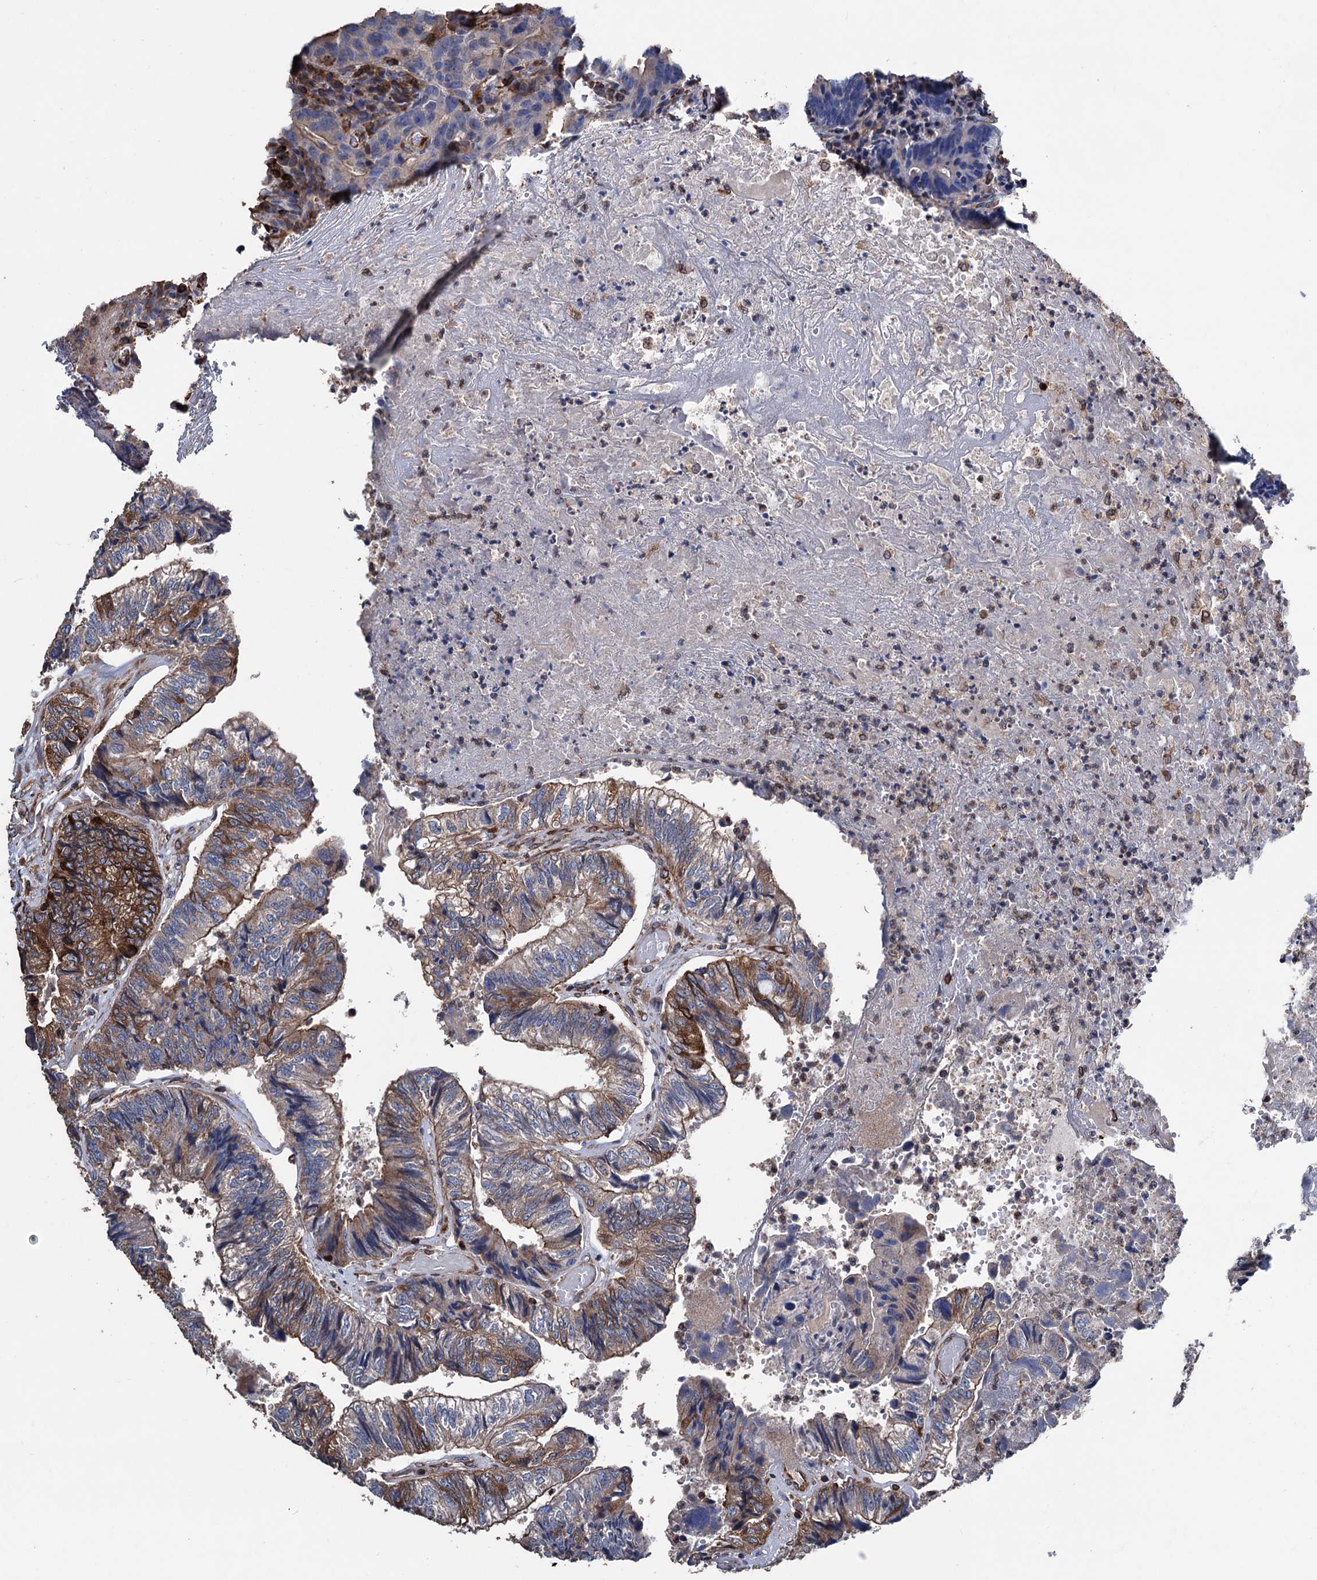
{"staining": {"intensity": "moderate", "quantity": "25%-75%", "location": "cytoplasmic/membranous"}, "tissue": "colorectal cancer", "cell_type": "Tumor cells", "image_type": "cancer", "snomed": [{"axis": "morphology", "description": "Adenocarcinoma, NOS"}, {"axis": "topography", "description": "Colon"}], "caption": "IHC (DAB (3,3'-diaminobenzidine)) staining of adenocarcinoma (colorectal) shows moderate cytoplasmic/membranous protein staining in approximately 25%-75% of tumor cells.", "gene": "STING1", "patient": {"sex": "female", "age": 67}}